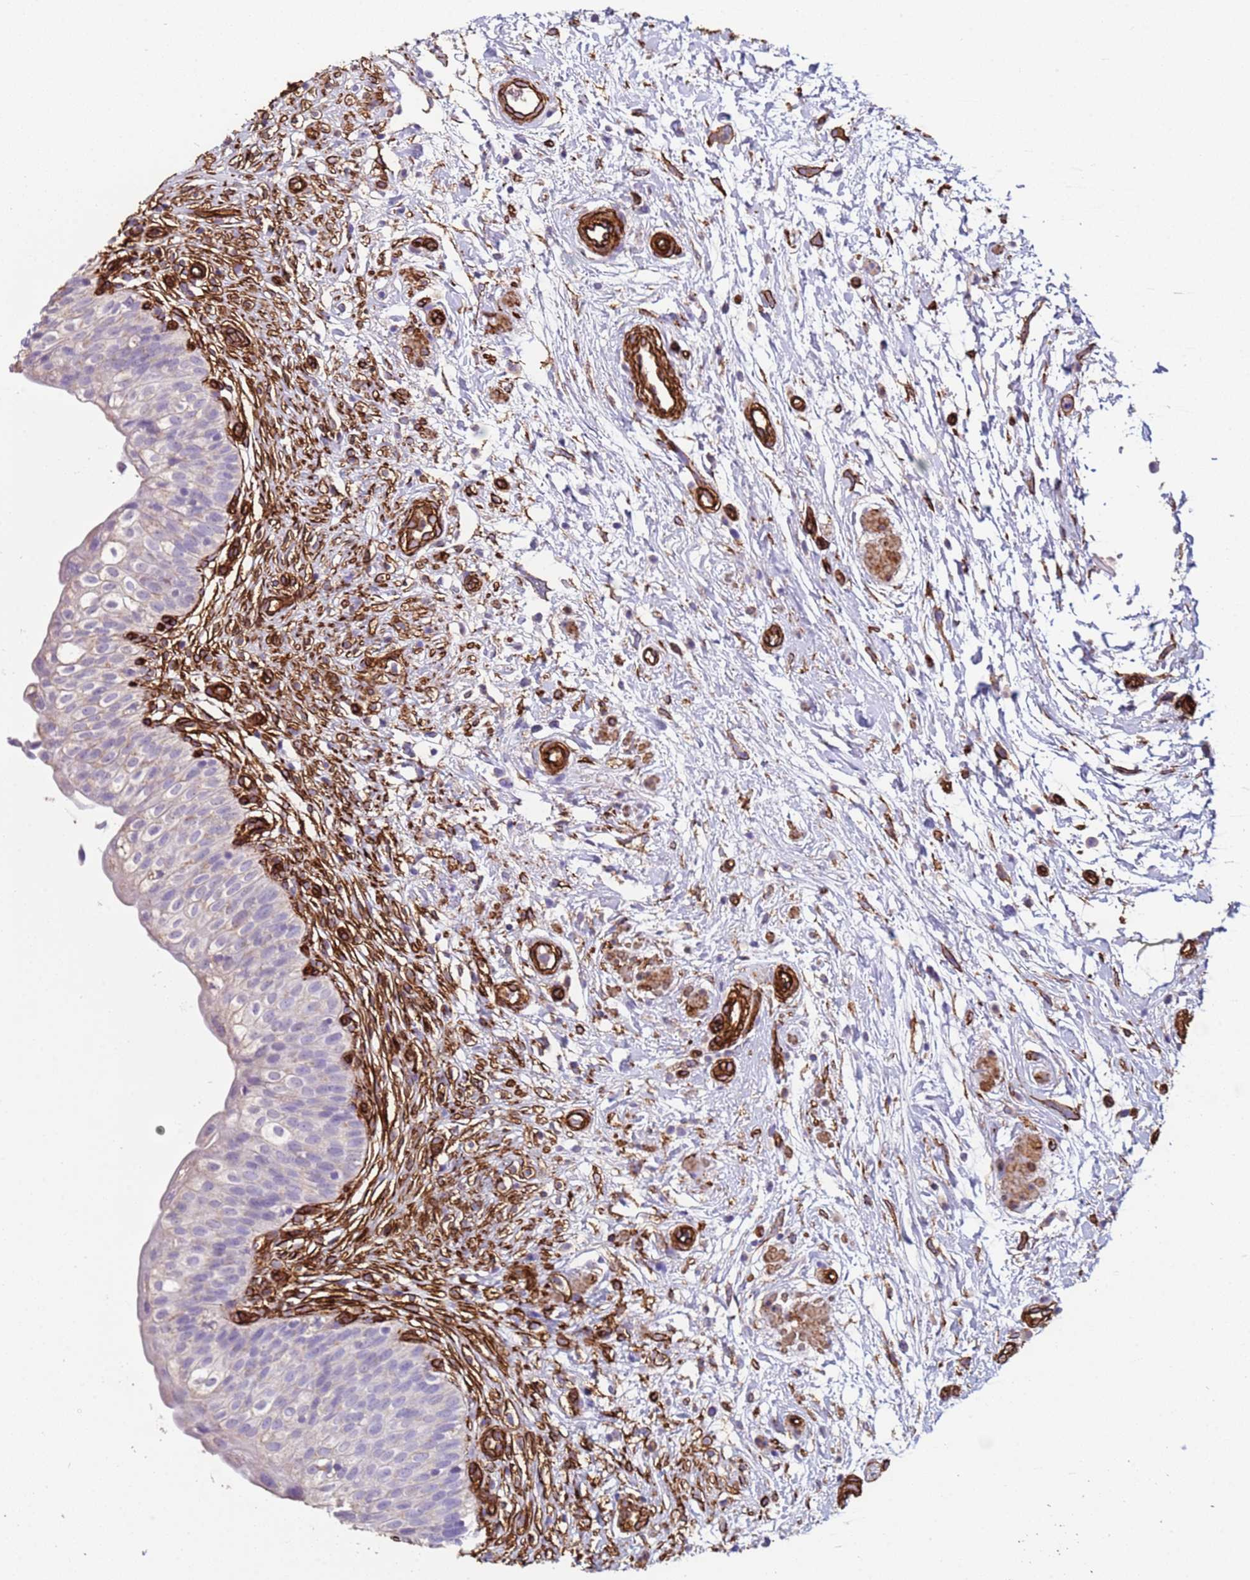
{"staining": {"intensity": "weak", "quantity": "25%-75%", "location": "cytoplasmic/membranous"}, "tissue": "urinary bladder", "cell_type": "Urothelial cells", "image_type": "normal", "snomed": [{"axis": "morphology", "description": "Normal tissue, NOS"}, {"axis": "topography", "description": "Urinary bladder"}], "caption": "This is an image of immunohistochemistry (IHC) staining of normal urinary bladder, which shows weak staining in the cytoplasmic/membranous of urothelial cells.", "gene": "GASK1A", "patient": {"sex": "male", "age": 55}}